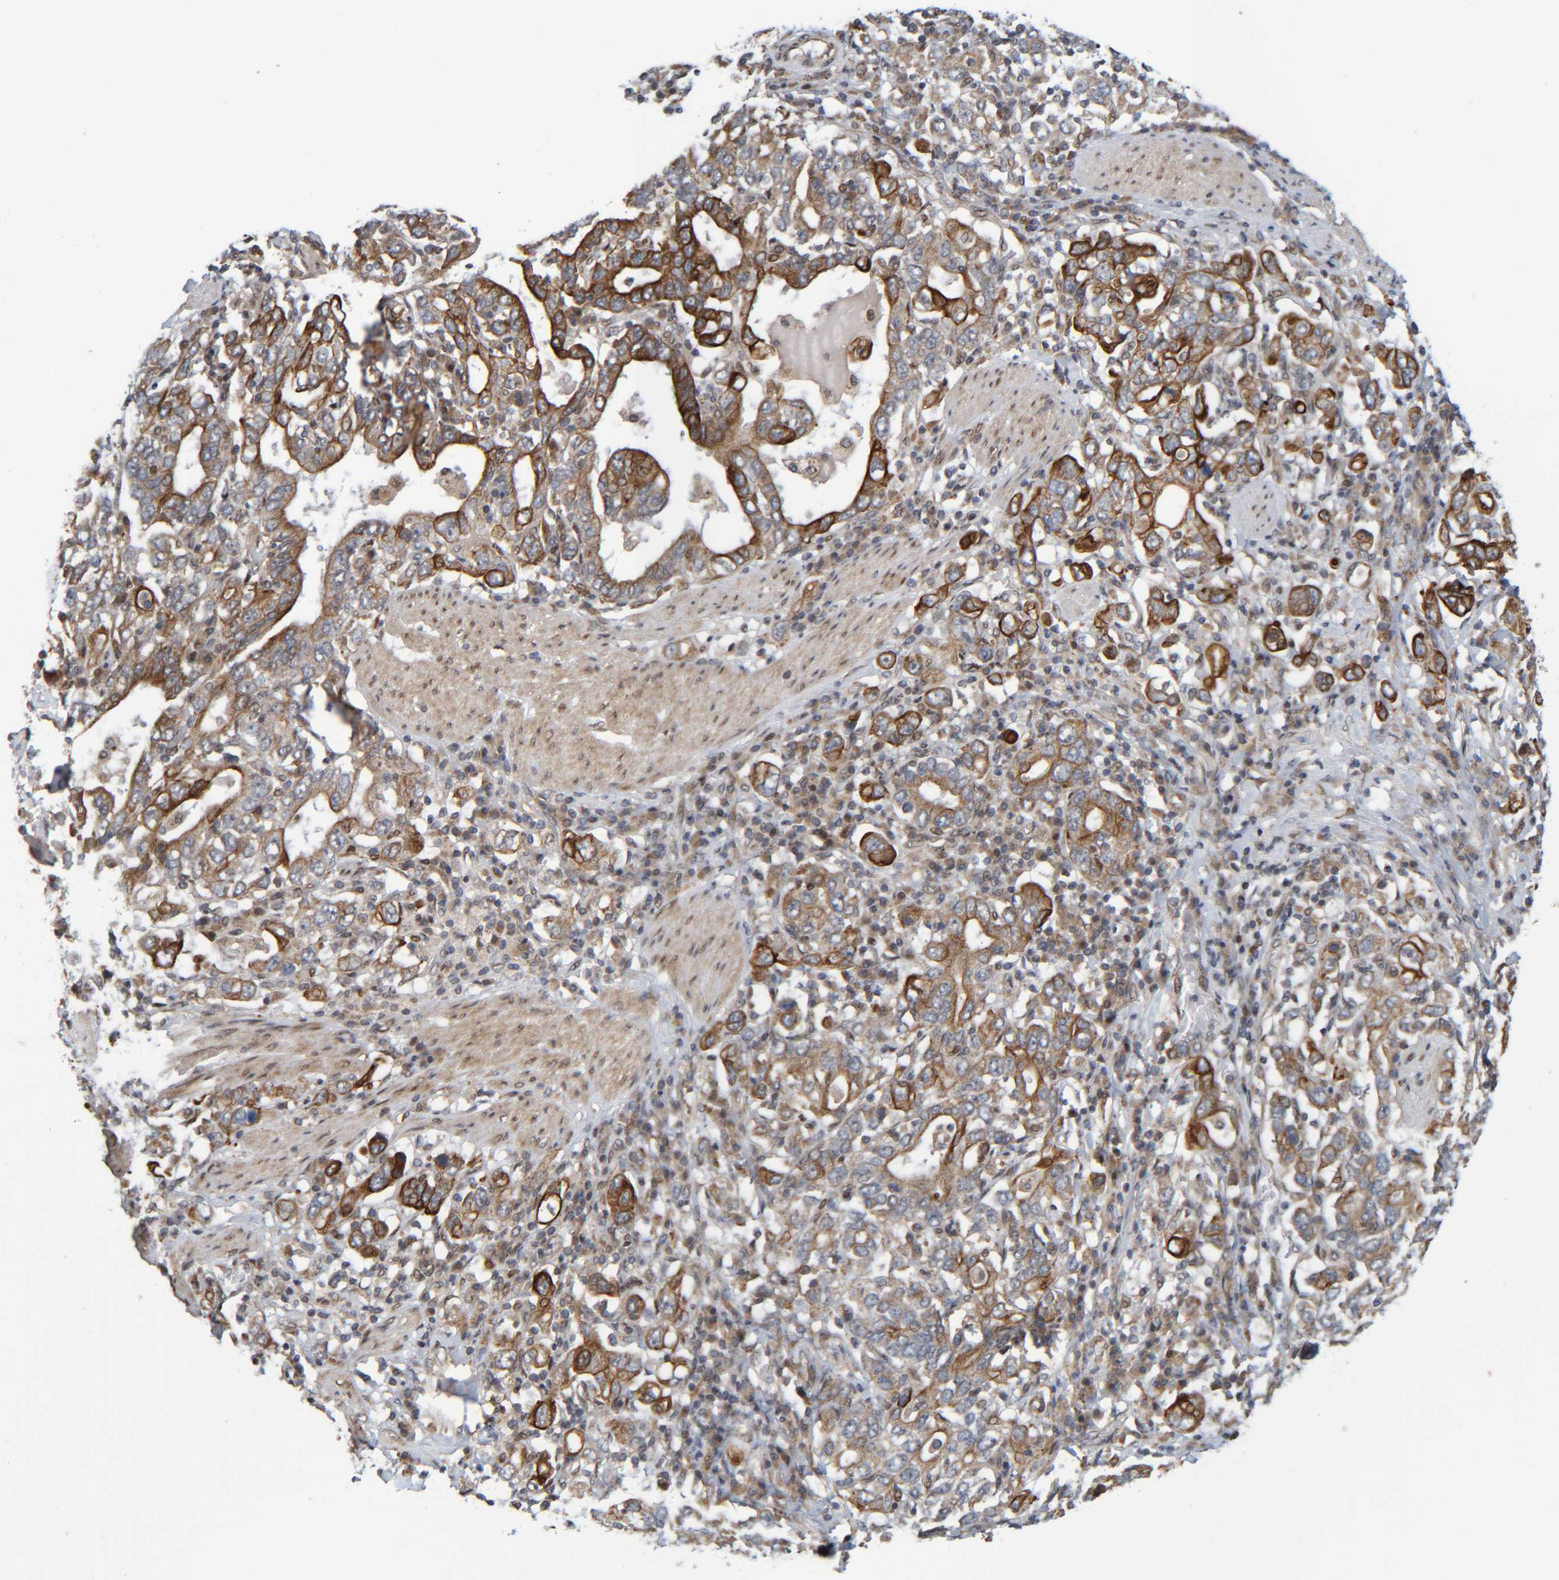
{"staining": {"intensity": "strong", "quantity": ">75%", "location": "cytoplasmic/membranous"}, "tissue": "stomach cancer", "cell_type": "Tumor cells", "image_type": "cancer", "snomed": [{"axis": "morphology", "description": "Adenocarcinoma, NOS"}, {"axis": "topography", "description": "Stomach, upper"}], "caption": "IHC image of human stomach cancer (adenocarcinoma) stained for a protein (brown), which reveals high levels of strong cytoplasmic/membranous staining in approximately >75% of tumor cells.", "gene": "CCDC57", "patient": {"sex": "male", "age": 62}}